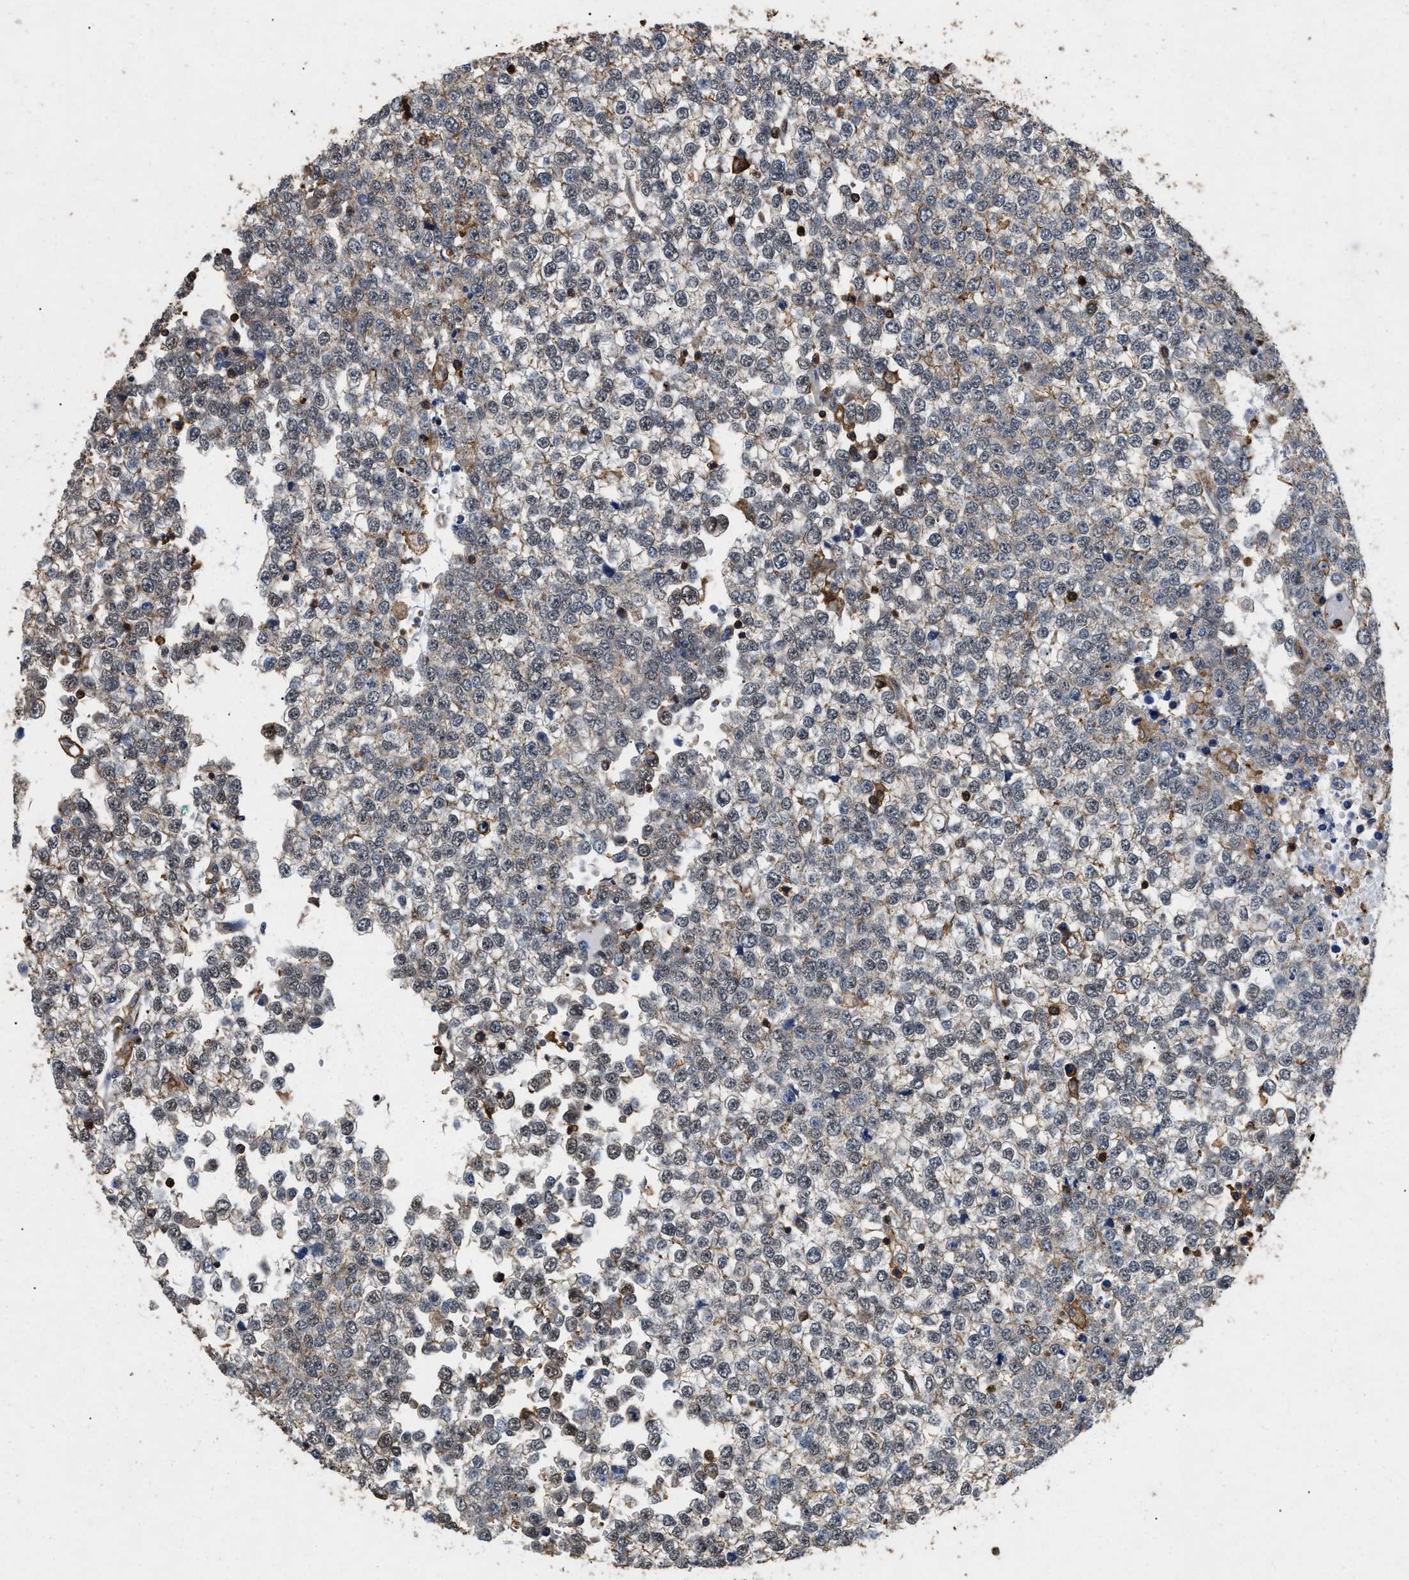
{"staining": {"intensity": "moderate", "quantity": "<25%", "location": "cytoplasmic/membranous"}, "tissue": "testis cancer", "cell_type": "Tumor cells", "image_type": "cancer", "snomed": [{"axis": "morphology", "description": "Seminoma, NOS"}, {"axis": "topography", "description": "Testis"}], "caption": "Moderate cytoplasmic/membranous protein staining is appreciated in about <25% of tumor cells in testis seminoma. The staining was performed using DAB (3,3'-diaminobenzidine) to visualize the protein expression in brown, while the nuclei were stained in blue with hematoxylin (Magnification: 20x).", "gene": "LINGO2", "patient": {"sex": "male", "age": 65}}